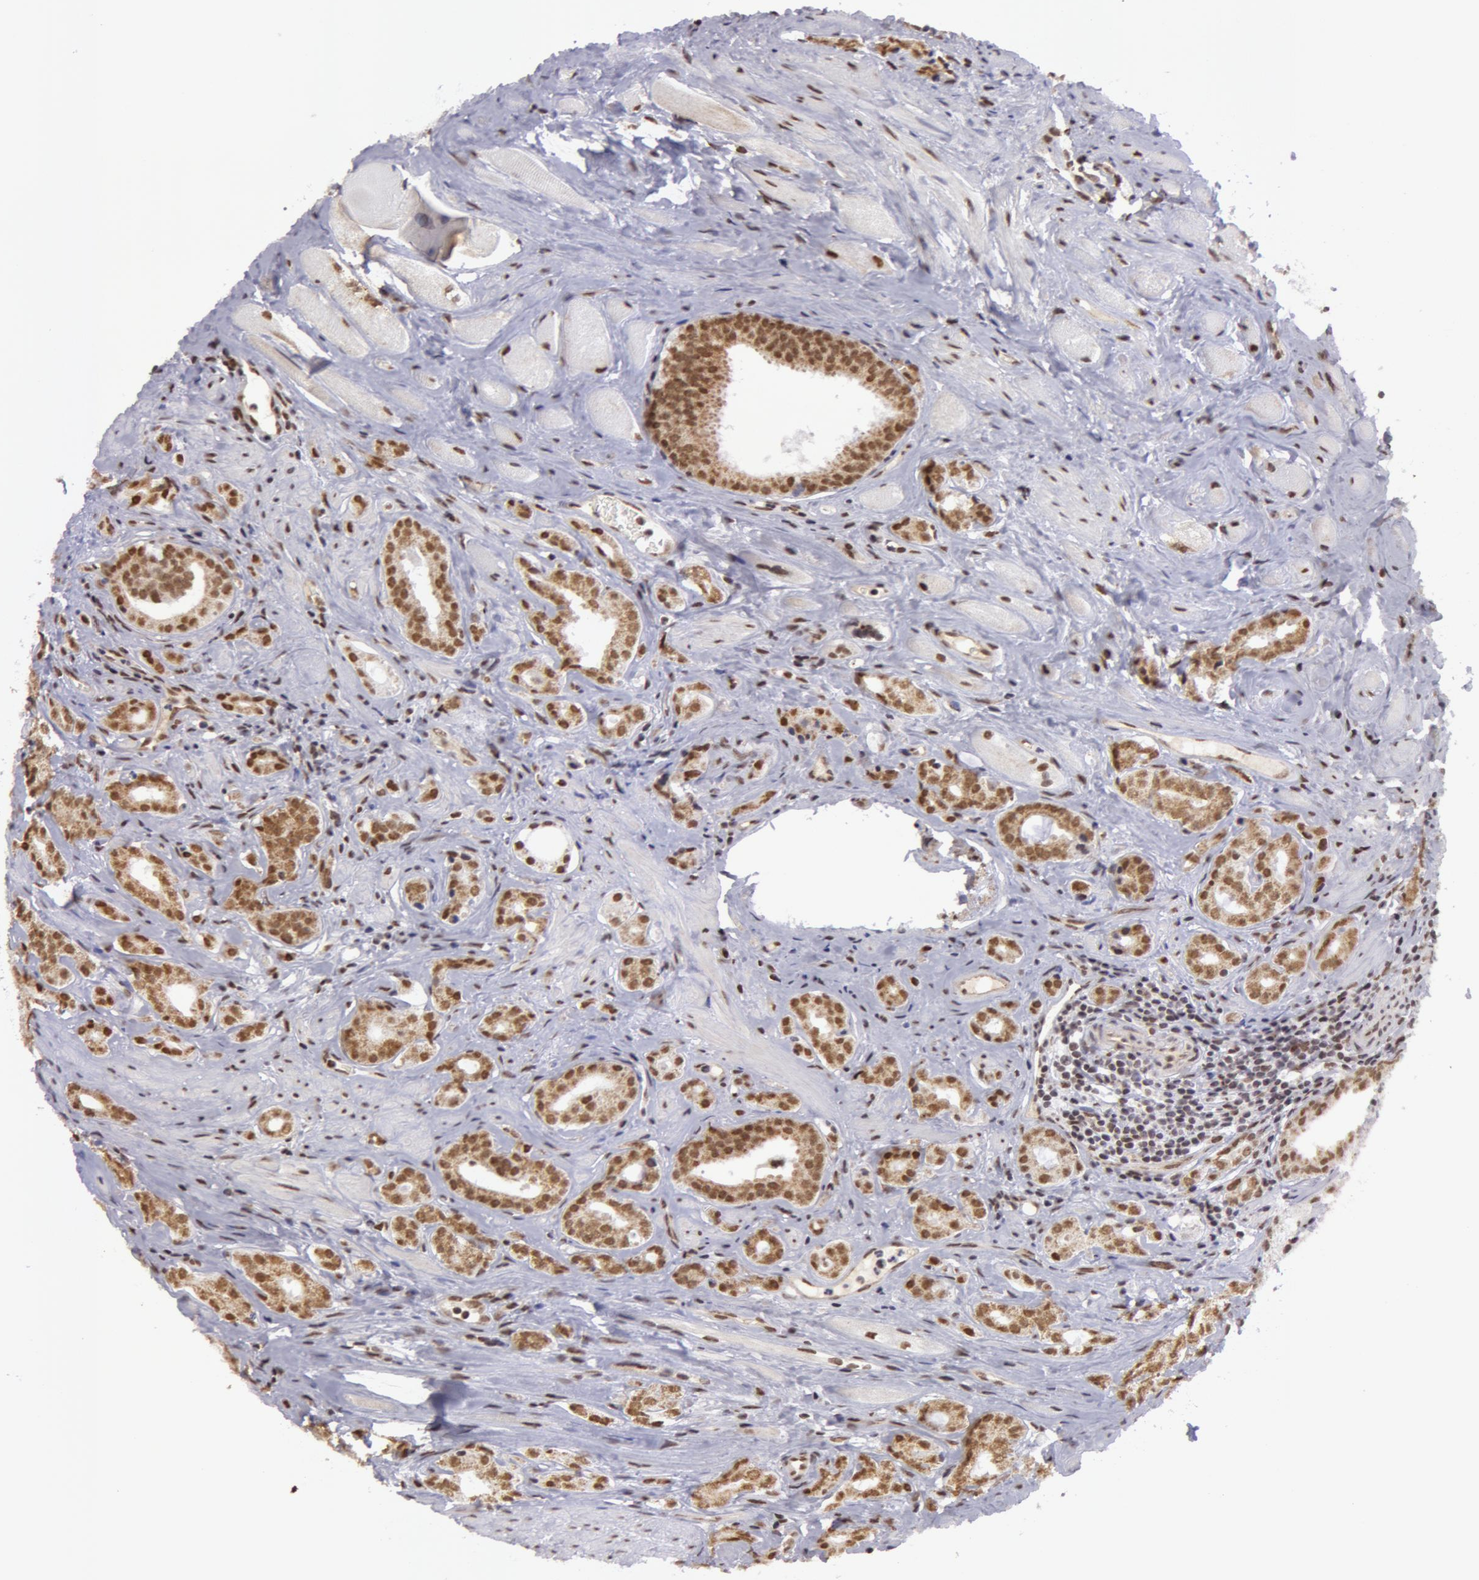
{"staining": {"intensity": "moderate", "quantity": ">75%", "location": "cytoplasmic/membranous,nuclear"}, "tissue": "prostate cancer", "cell_type": "Tumor cells", "image_type": "cancer", "snomed": [{"axis": "morphology", "description": "Adenocarcinoma, Medium grade"}, {"axis": "topography", "description": "Prostate"}], "caption": "IHC micrograph of neoplastic tissue: prostate medium-grade adenocarcinoma stained using IHC displays medium levels of moderate protein expression localized specifically in the cytoplasmic/membranous and nuclear of tumor cells, appearing as a cytoplasmic/membranous and nuclear brown color.", "gene": "VRTN", "patient": {"sex": "male", "age": 53}}